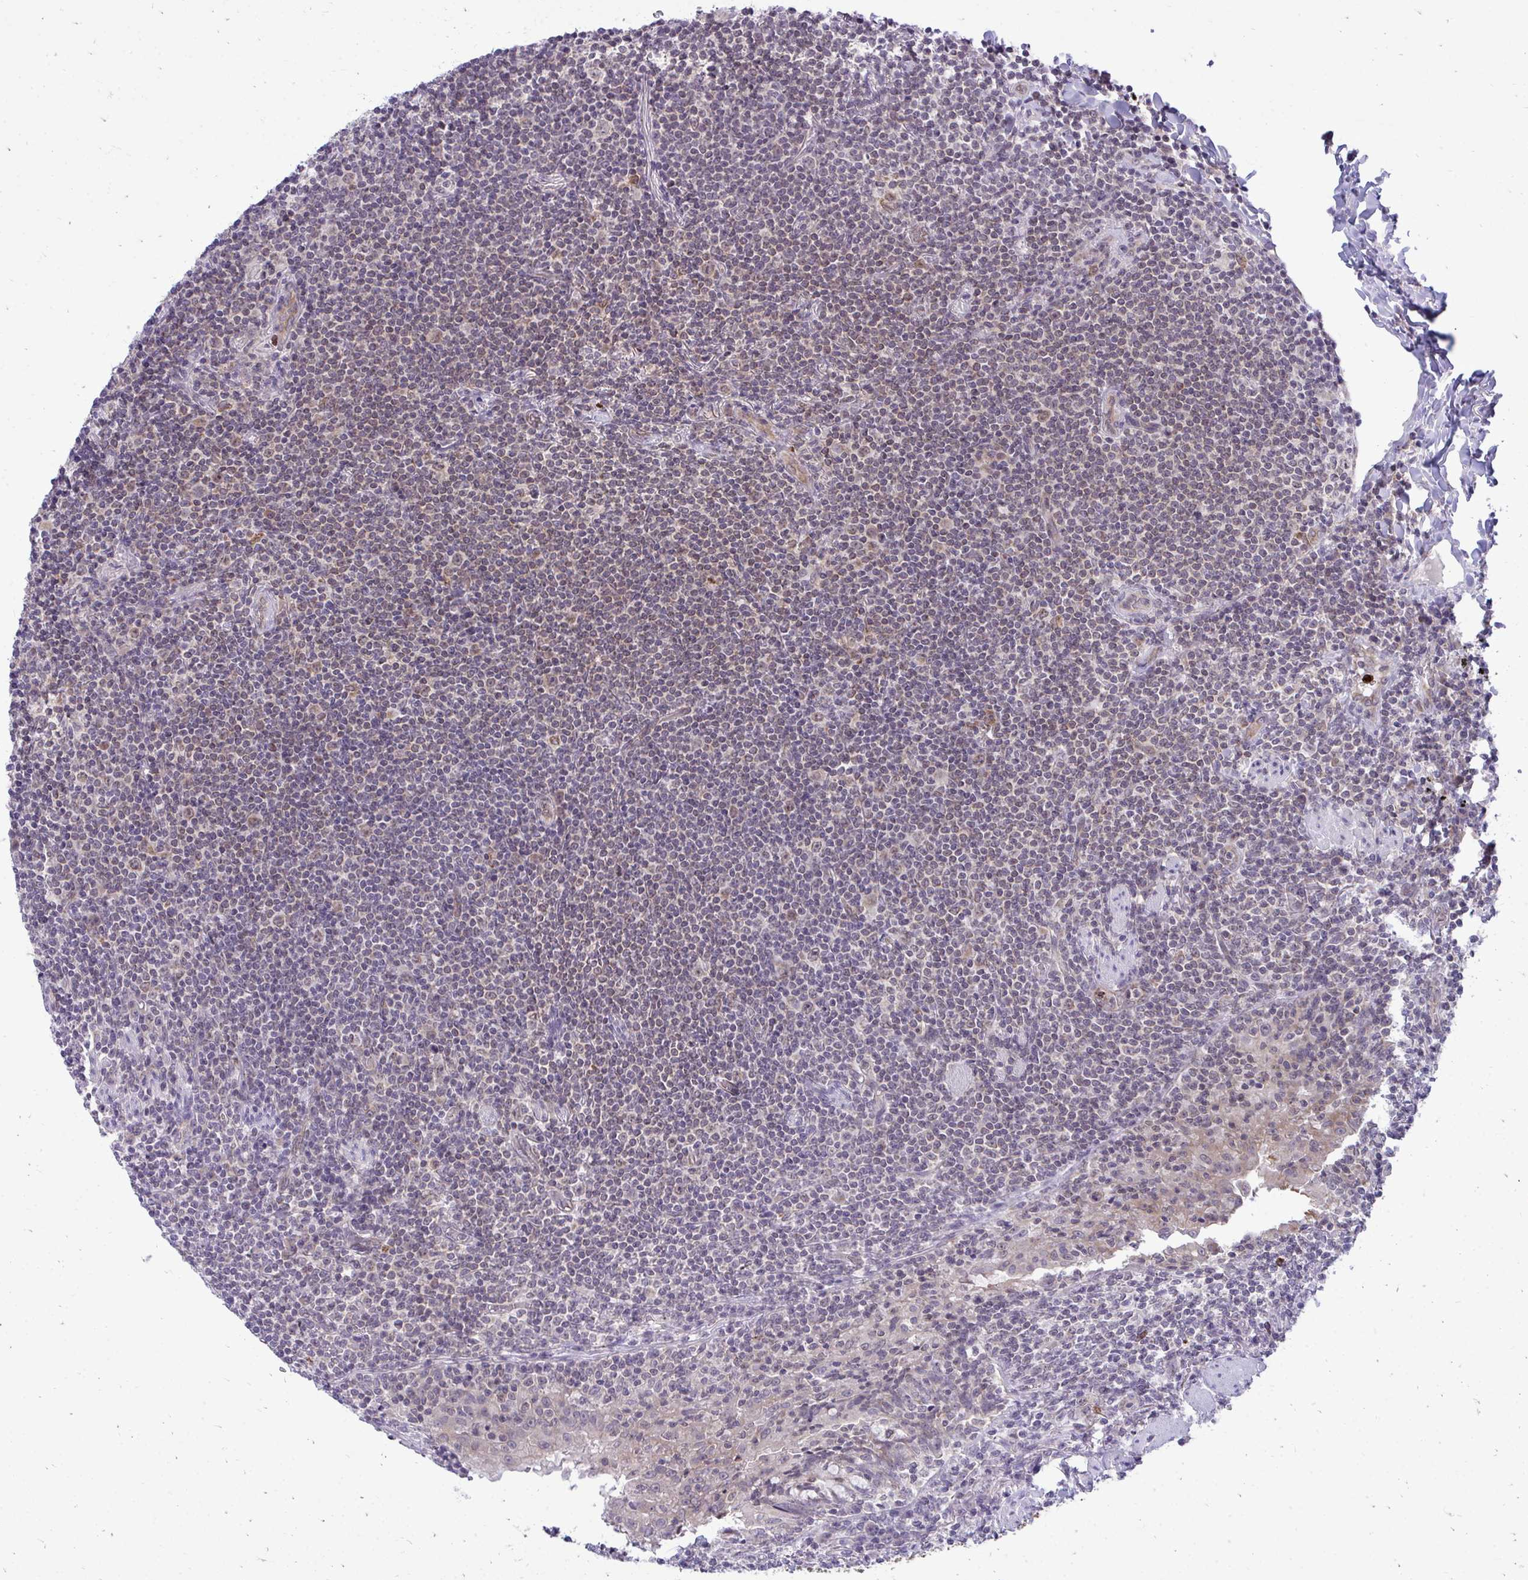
{"staining": {"intensity": "negative", "quantity": "none", "location": "none"}, "tissue": "lymphoma", "cell_type": "Tumor cells", "image_type": "cancer", "snomed": [{"axis": "morphology", "description": "Malignant lymphoma, non-Hodgkin's type, Low grade"}, {"axis": "topography", "description": "Lung"}], "caption": "This is an immunohistochemistry photomicrograph of low-grade malignant lymphoma, non-Hodgkin's type. There is no staining in tumor cells.", "gene": "ACSL5", "patient": {"sex": "female", "age": 71}}